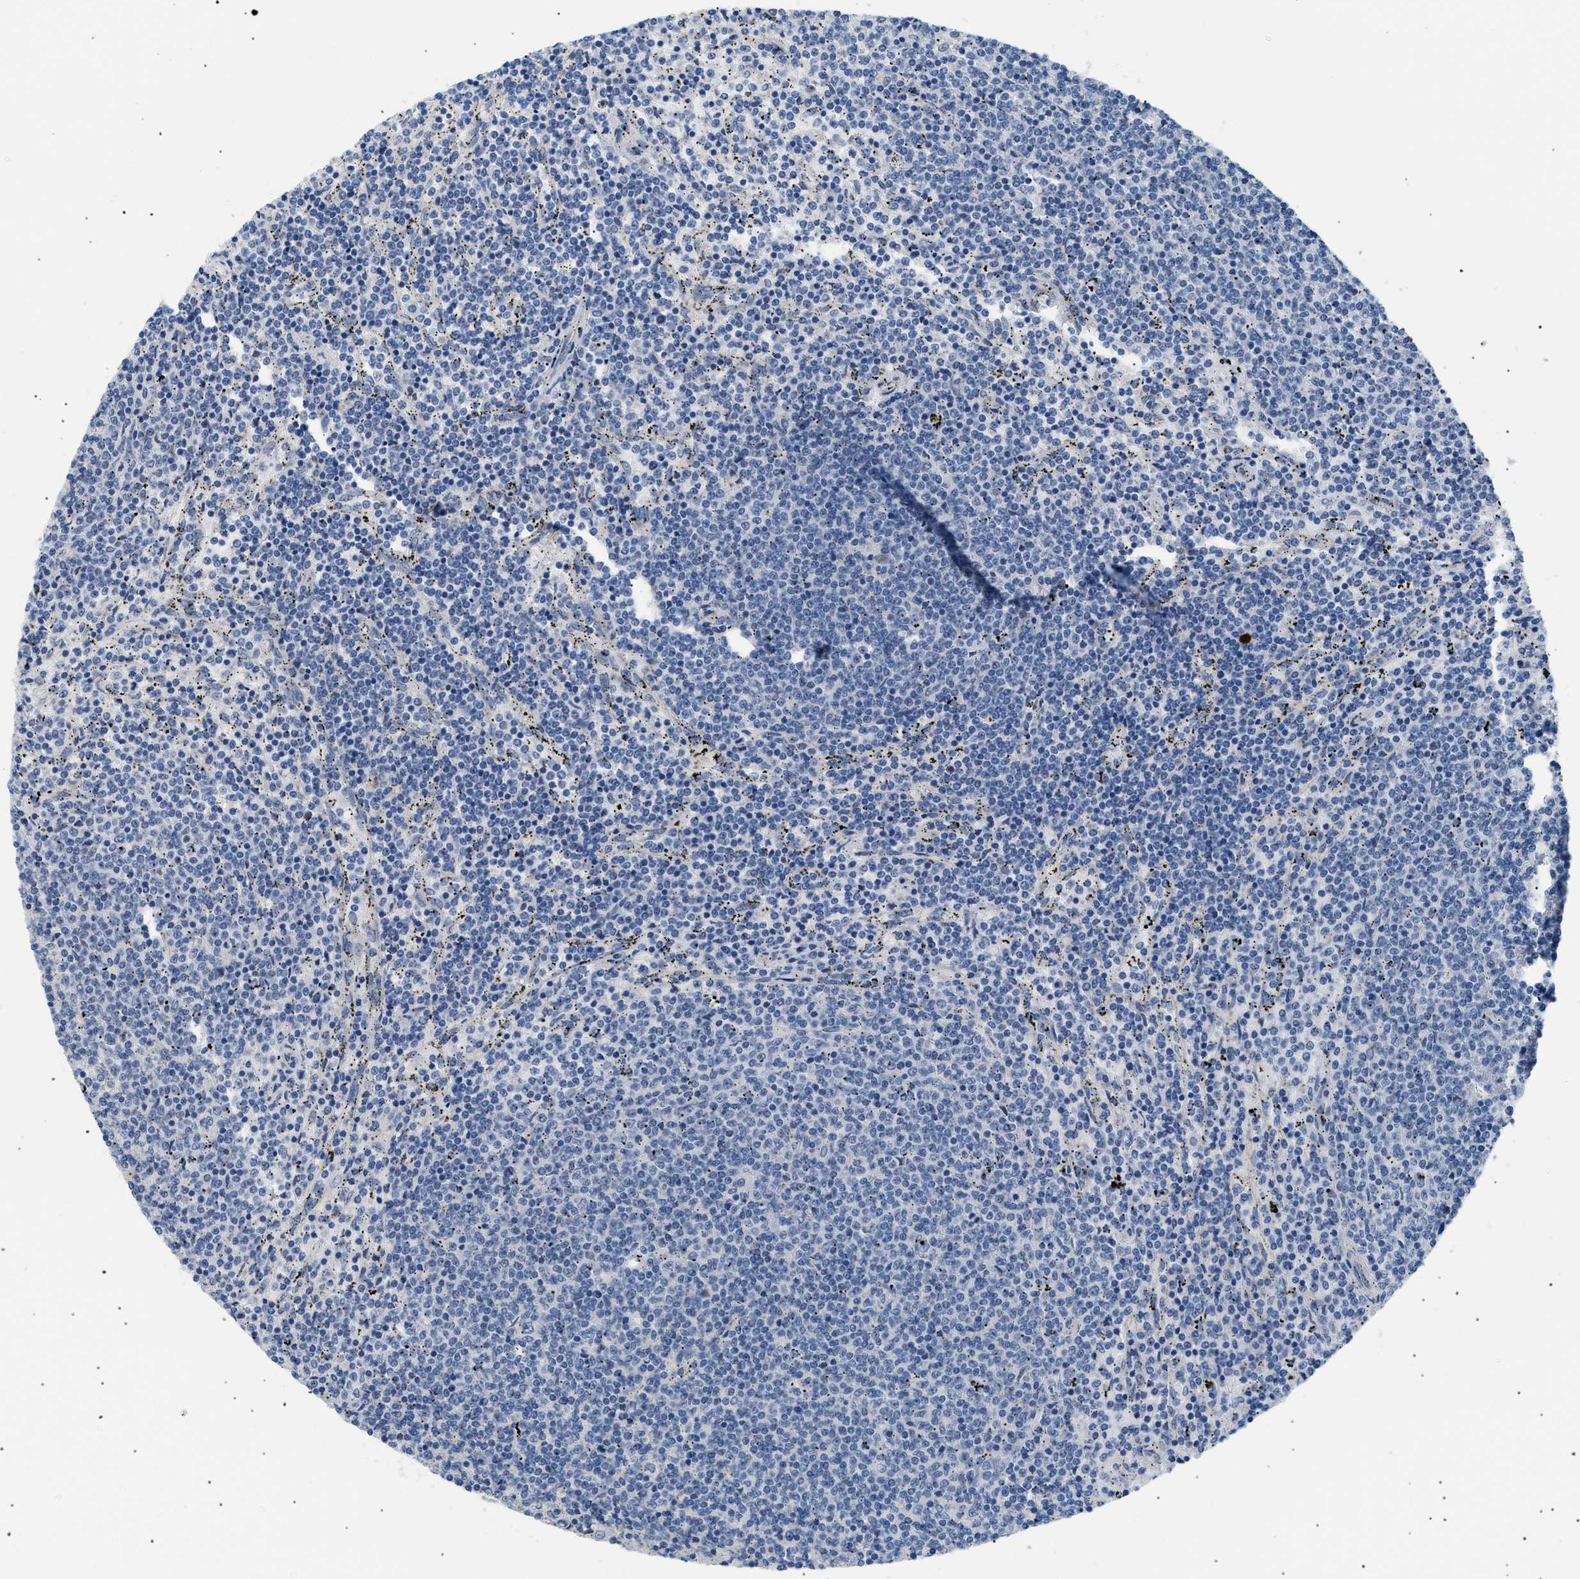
{"staining": {"intensity": "negative", "quantity": "none", "location": "none"}, "tissue": "lymphoma", "cell_type": "Tumor cells", "image_type": "cancer", "snomed": [{"axis": "morphology", "description": "Malignant lymphoma, non-Hodgkin's type, Low grade"}, {"axis": "topography", "description": "Spleen"}], "caption": "Low-grade malignant lymphoma, non-Hodgkin's type stained for a protein using immunohistochemistry (IHC) exhibits no staining tumor cells.", "gene": "ICA1", "patient": {"sex": "female", "age": 50}}